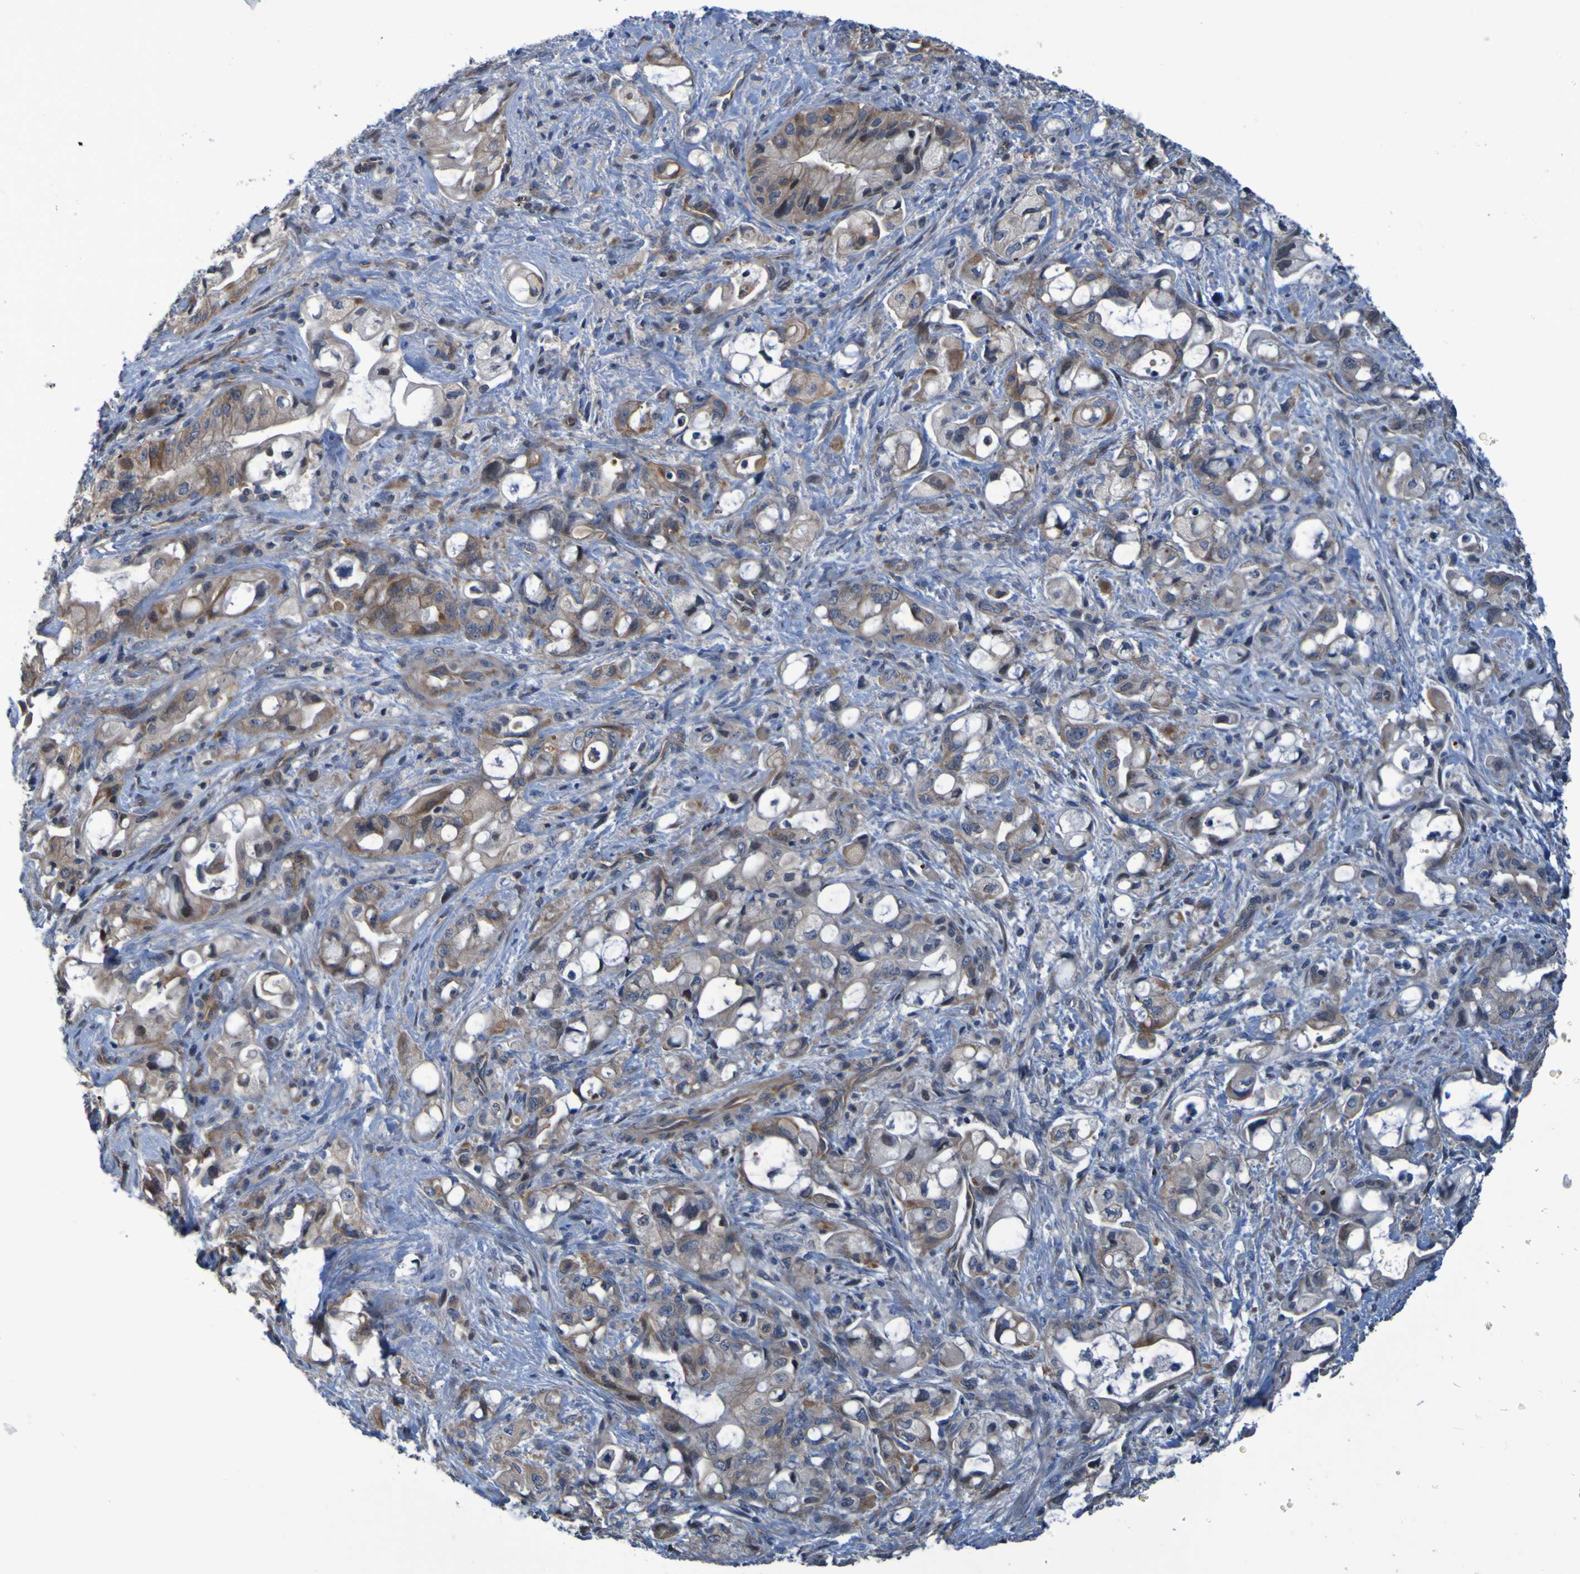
{"staining": {"intensity": "weak", "quantity": "25%-75%", "location": "cytoplasmic/membranous"}, "tissue": "pancreatic cancer", "cell_type": "Tumor cells", "image_type": "cancer", "snomed": [{"axis": "morphology", "description": "Adenocarcinoma, NOS"}, {"axis": "topography", "description": "Pancreas"}], "caption": "Immunohistochemical staining of pancreatic cancer reveals low levels of weak cytoplasmic/membranous positivity in about 25%-75% of tumor cells.", "gene": "NPRL3", "patient": {"sex": "male", "age": 79}}